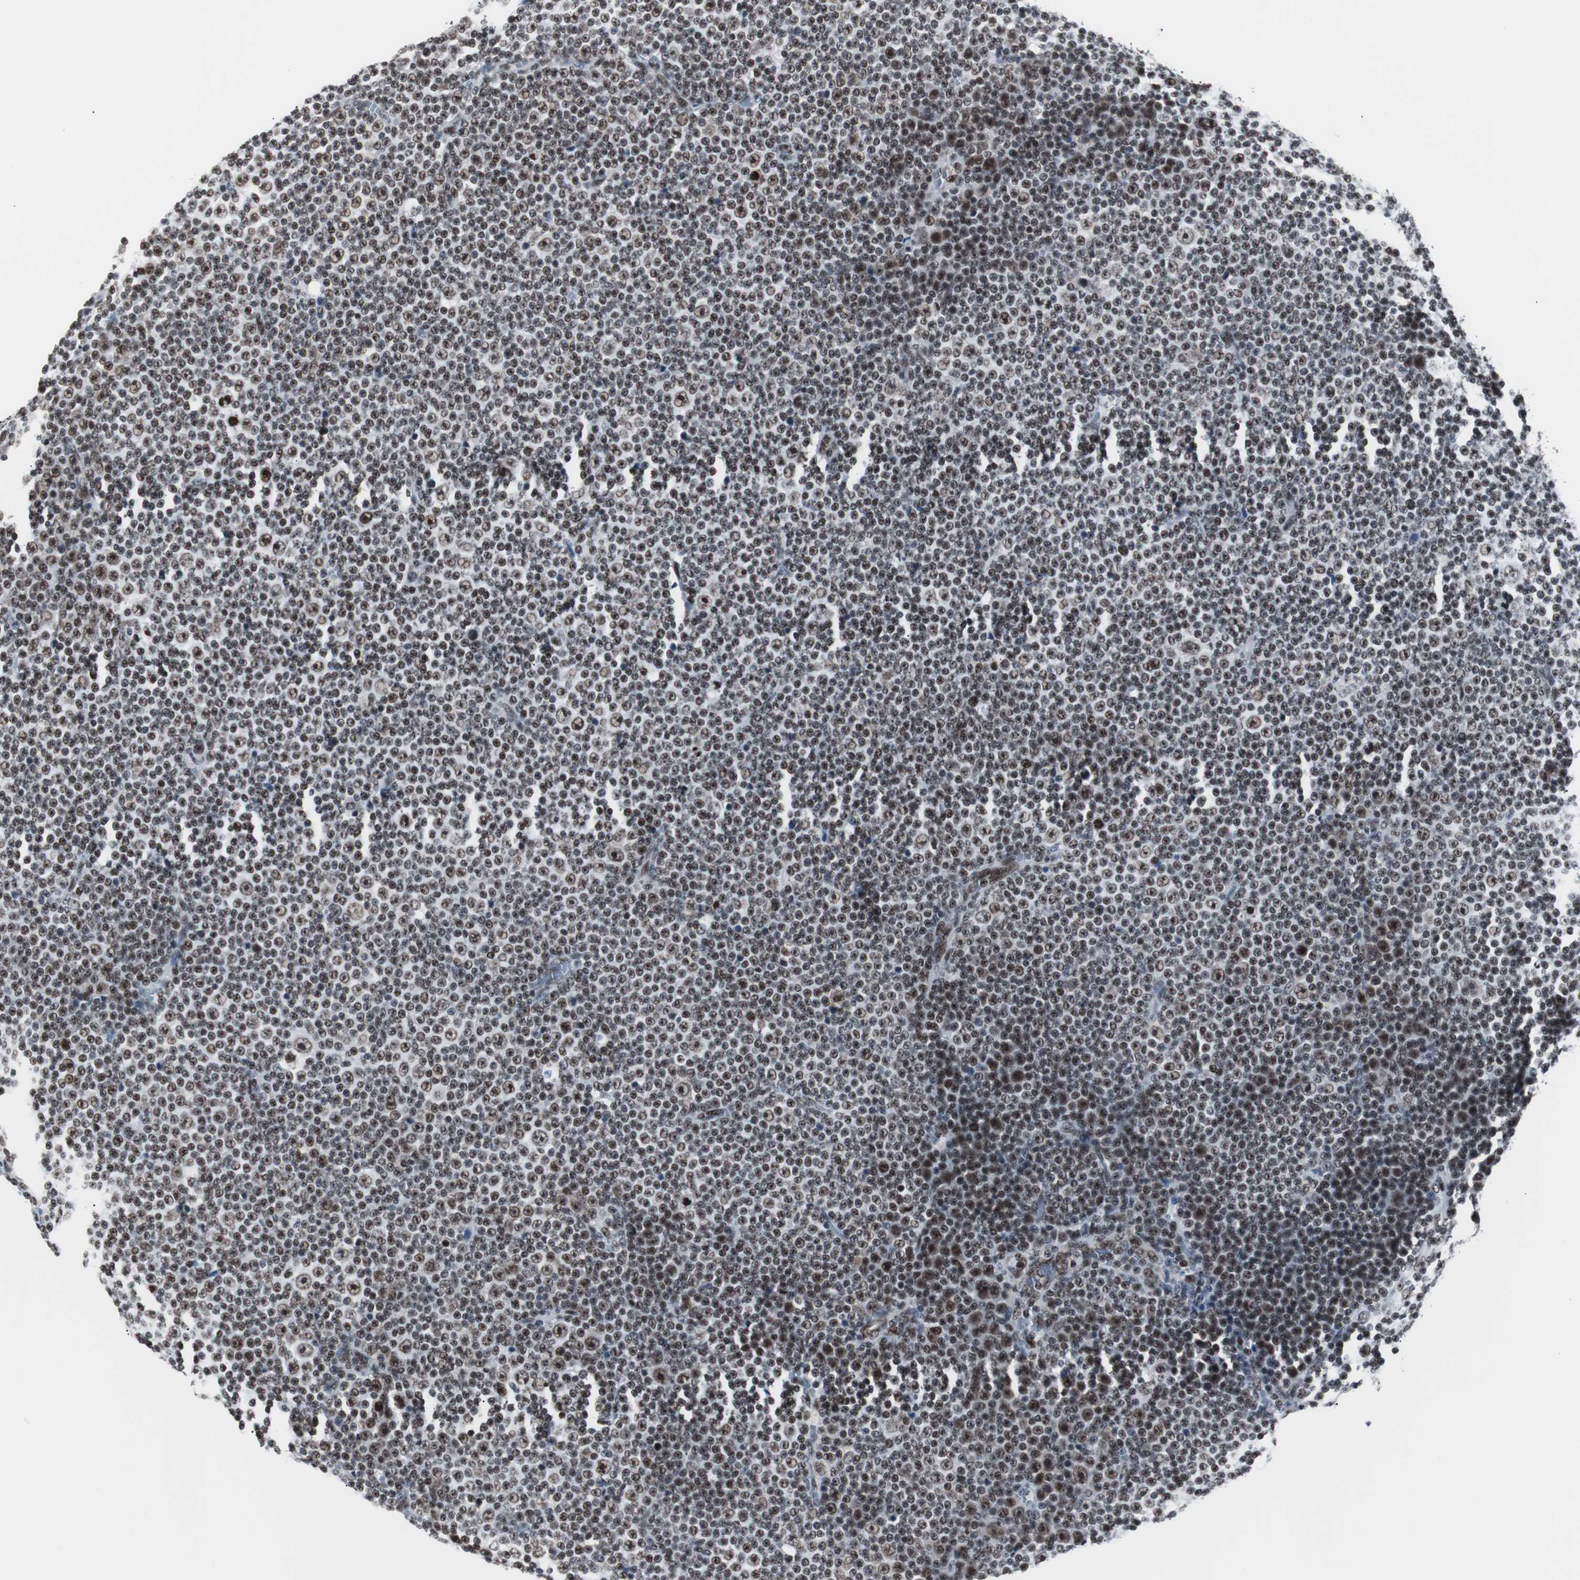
{"staining": {"intensity": "strong", "quantity": ">75%", "location": "nuclear"}, "tissue": "lymphoma", "cell_type": "Tumor cells", "image_type": "cancer", "snomed": [{"axis": "morphology", "description": "Malignant lymphoma, non-Hodgkin's type, Low grade"}, {"axis": "topography", "description": "Lymph node"}], "caption": "Tumor cells show high levels of strong nuclear expression in approximately >75% of cells in malignant lymphoma, non-Hodgkin's type (low-grade). The staining was performed using DAB to visualize the protein expression in brown, while the nuclei were stained in blue with hematoxylin (Magnification: 20x).", "gene": "XRCC1", "patient": {"sex": "female", "age": 67}}